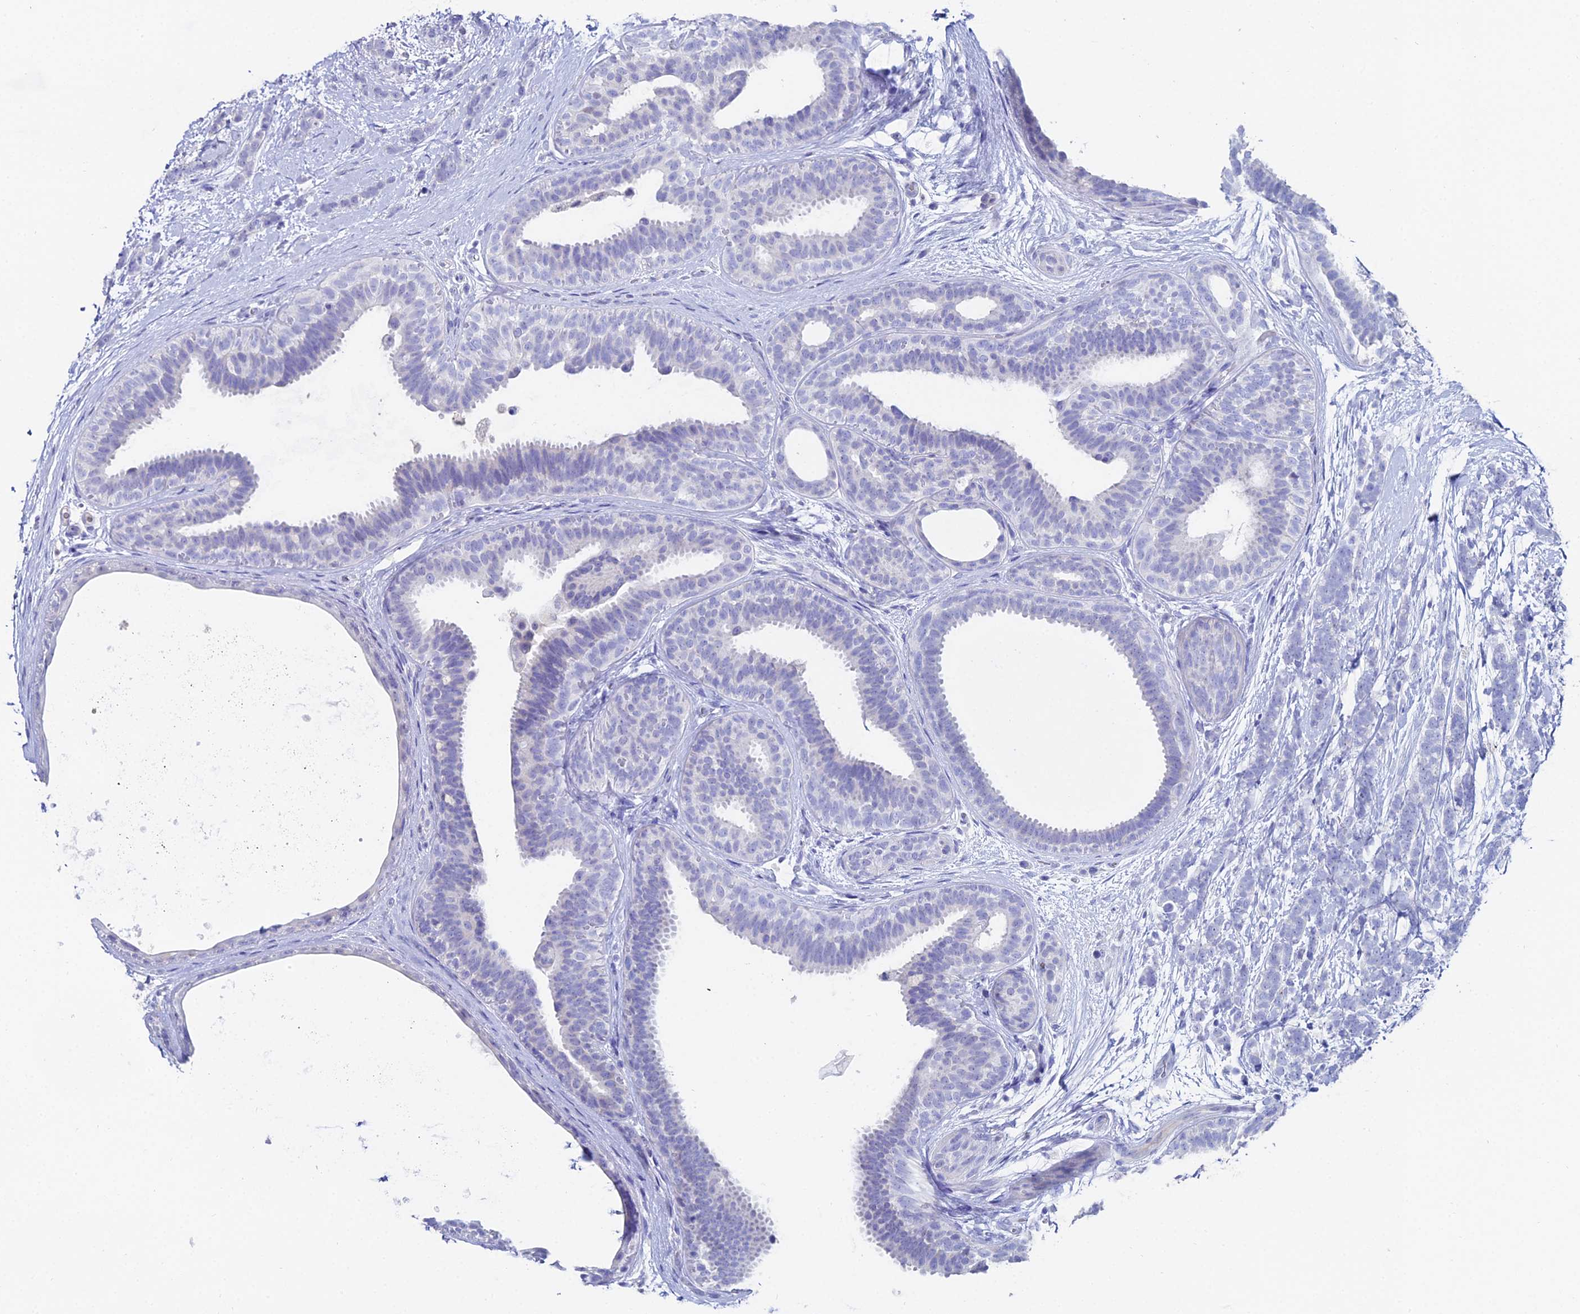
{"staining": {"intensity": "negative", "quantity": "none", "location": "none"}, "tissue": "breast cancer", "cell_type": "Tumor cells", "image_type": "cancer", "snomed": [{"axis": "morphology", "description": "Lobular carcinoma"}, {"axis": "topography", "description": "Breast"}], "caption": "DAB immunohistochemical staining of human breast lobular carcinoma exhibits no significant expression in tumor cells.", "gene": "ESRRG", "patient": {"sex": "female", "age": 58}}